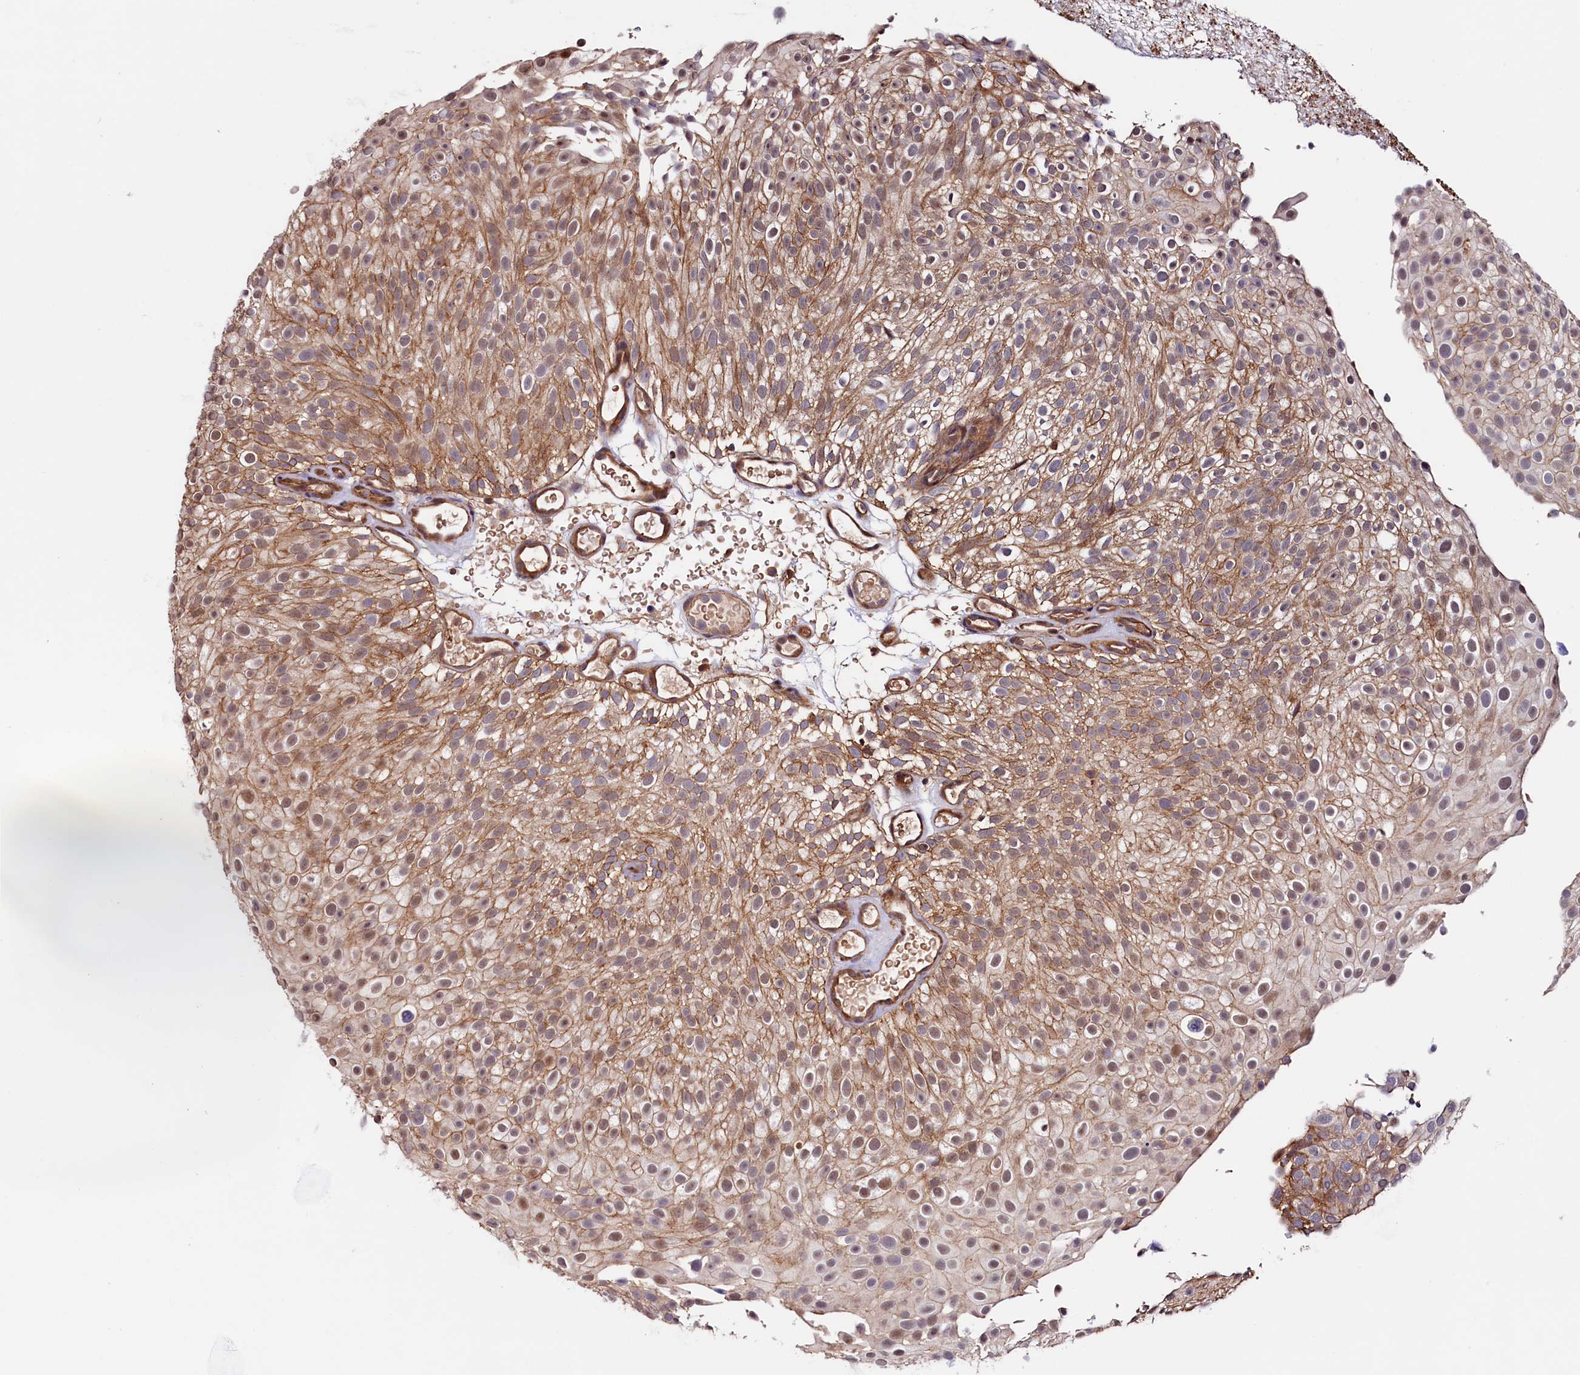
{"staining": {"intensity": "moderate", "quantity": ">75%", "location": "cytoplasmic/membranous,nuclear"}, "tissue": "urothelial cancer", "cell_type": "Tumor cells", "image_type": "cancer", "snomed": [{"axis": "morphology", "description": "Urothelial carcinoma, Low grade"}, {"axis": "topography", "description": "Urinary bladder"}], "caption": "Low-grade urothelial carcinoma stained with a protein marker shows moderate staining in tumor cells.", "gene": "DUOXA1", "patient": {"sex": "male", "age": 78}}